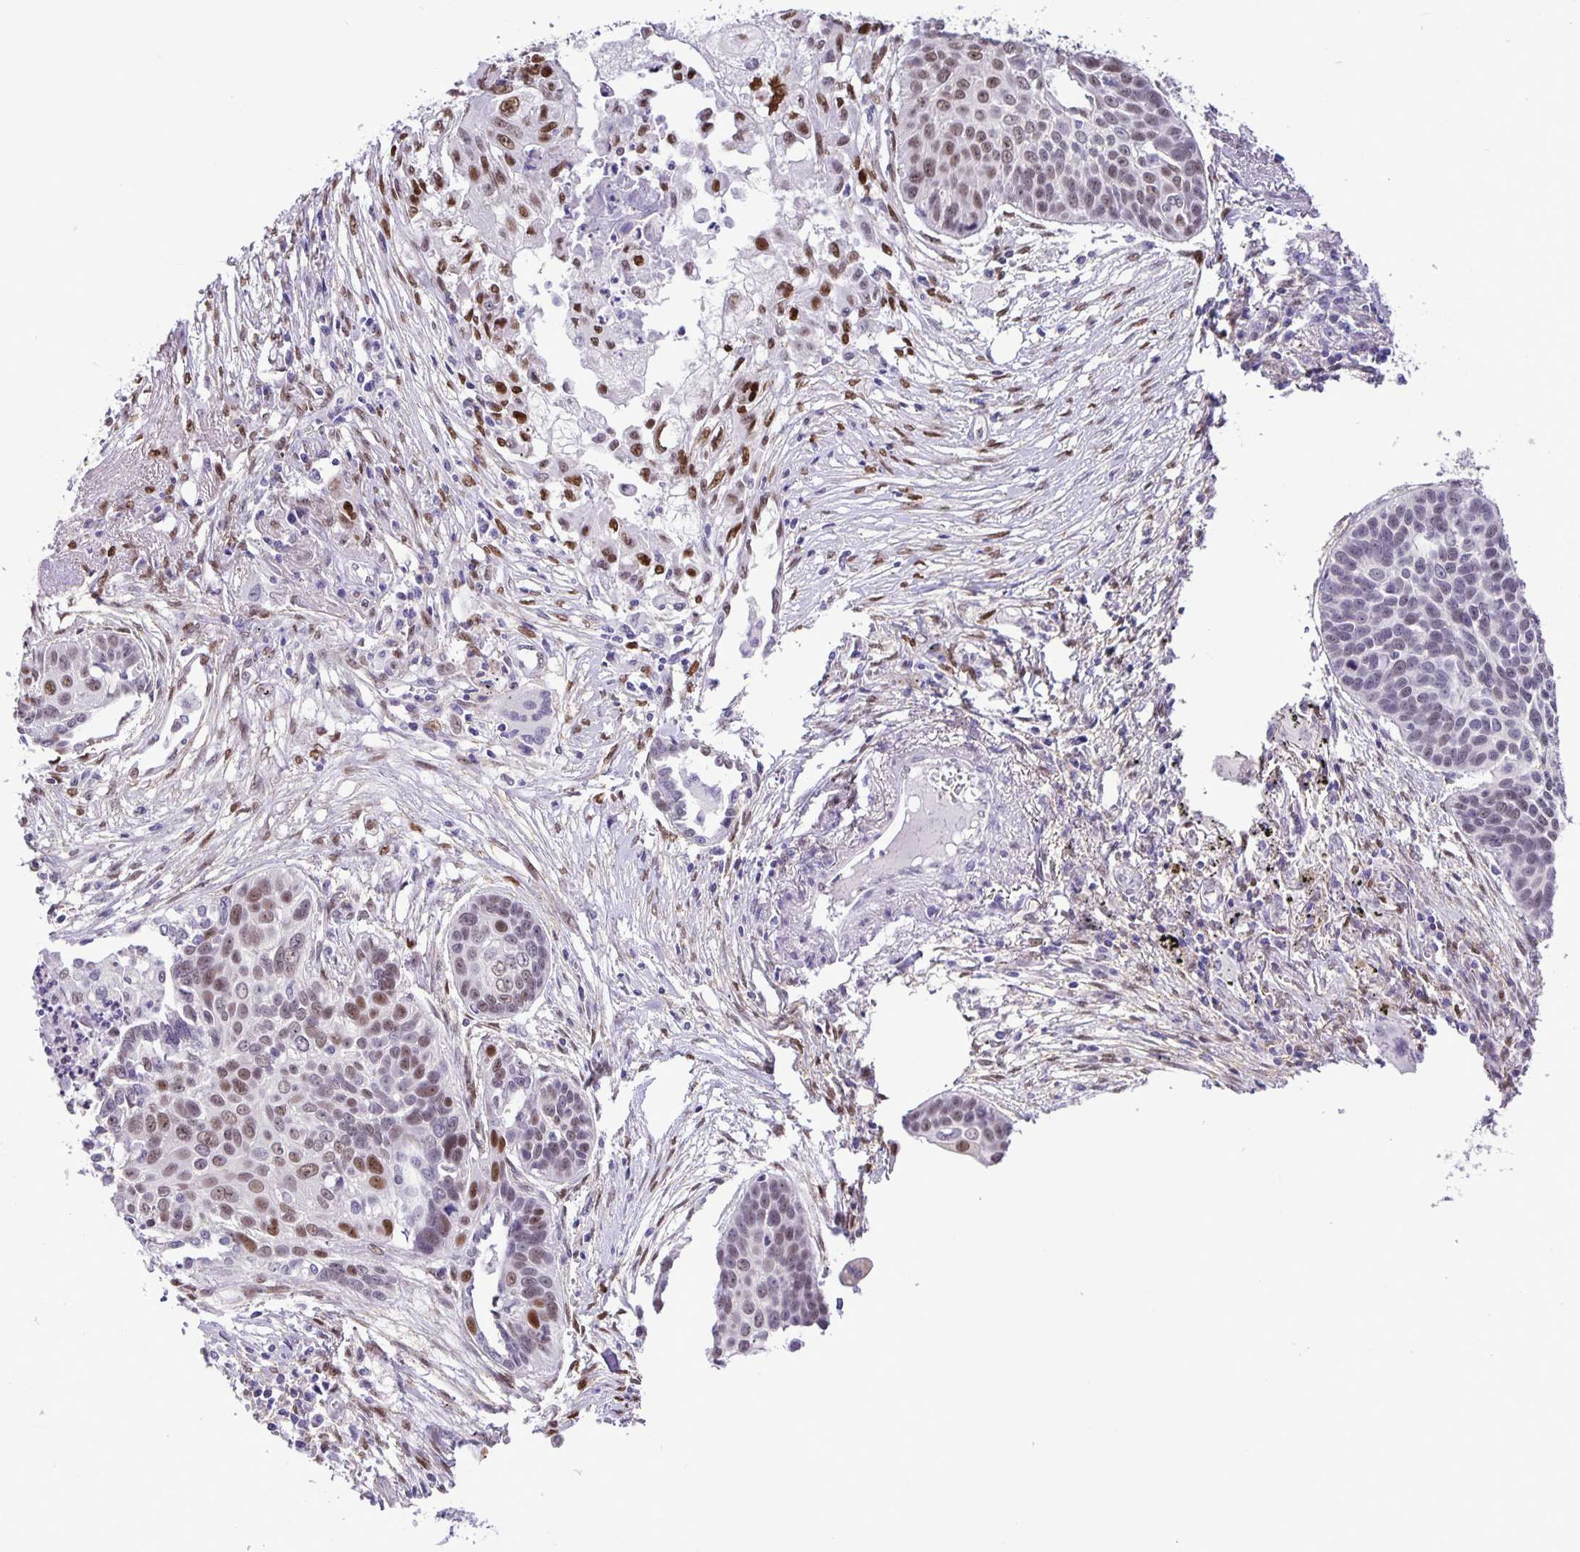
{"staining": {"intensity": "moderate", "quantity": "25%-75%", "location": "nuclear"}, "tissue": "lung cancer", "cell_type": "Tumor cells", "image_type": "cancer", "snomed": [{"axis": "morphology", "description": "Squamous cell carcinoma, NOS"}, {"axis": "topography", "description": "Lung"}], "caption": "Squamous cell carcinoma (lung) tissue reveals moderate nuclear expression in approximately 25%-75% of tumor cells", "gene": "FOSL2", "patient": {"sex": "male", "age": 71}}